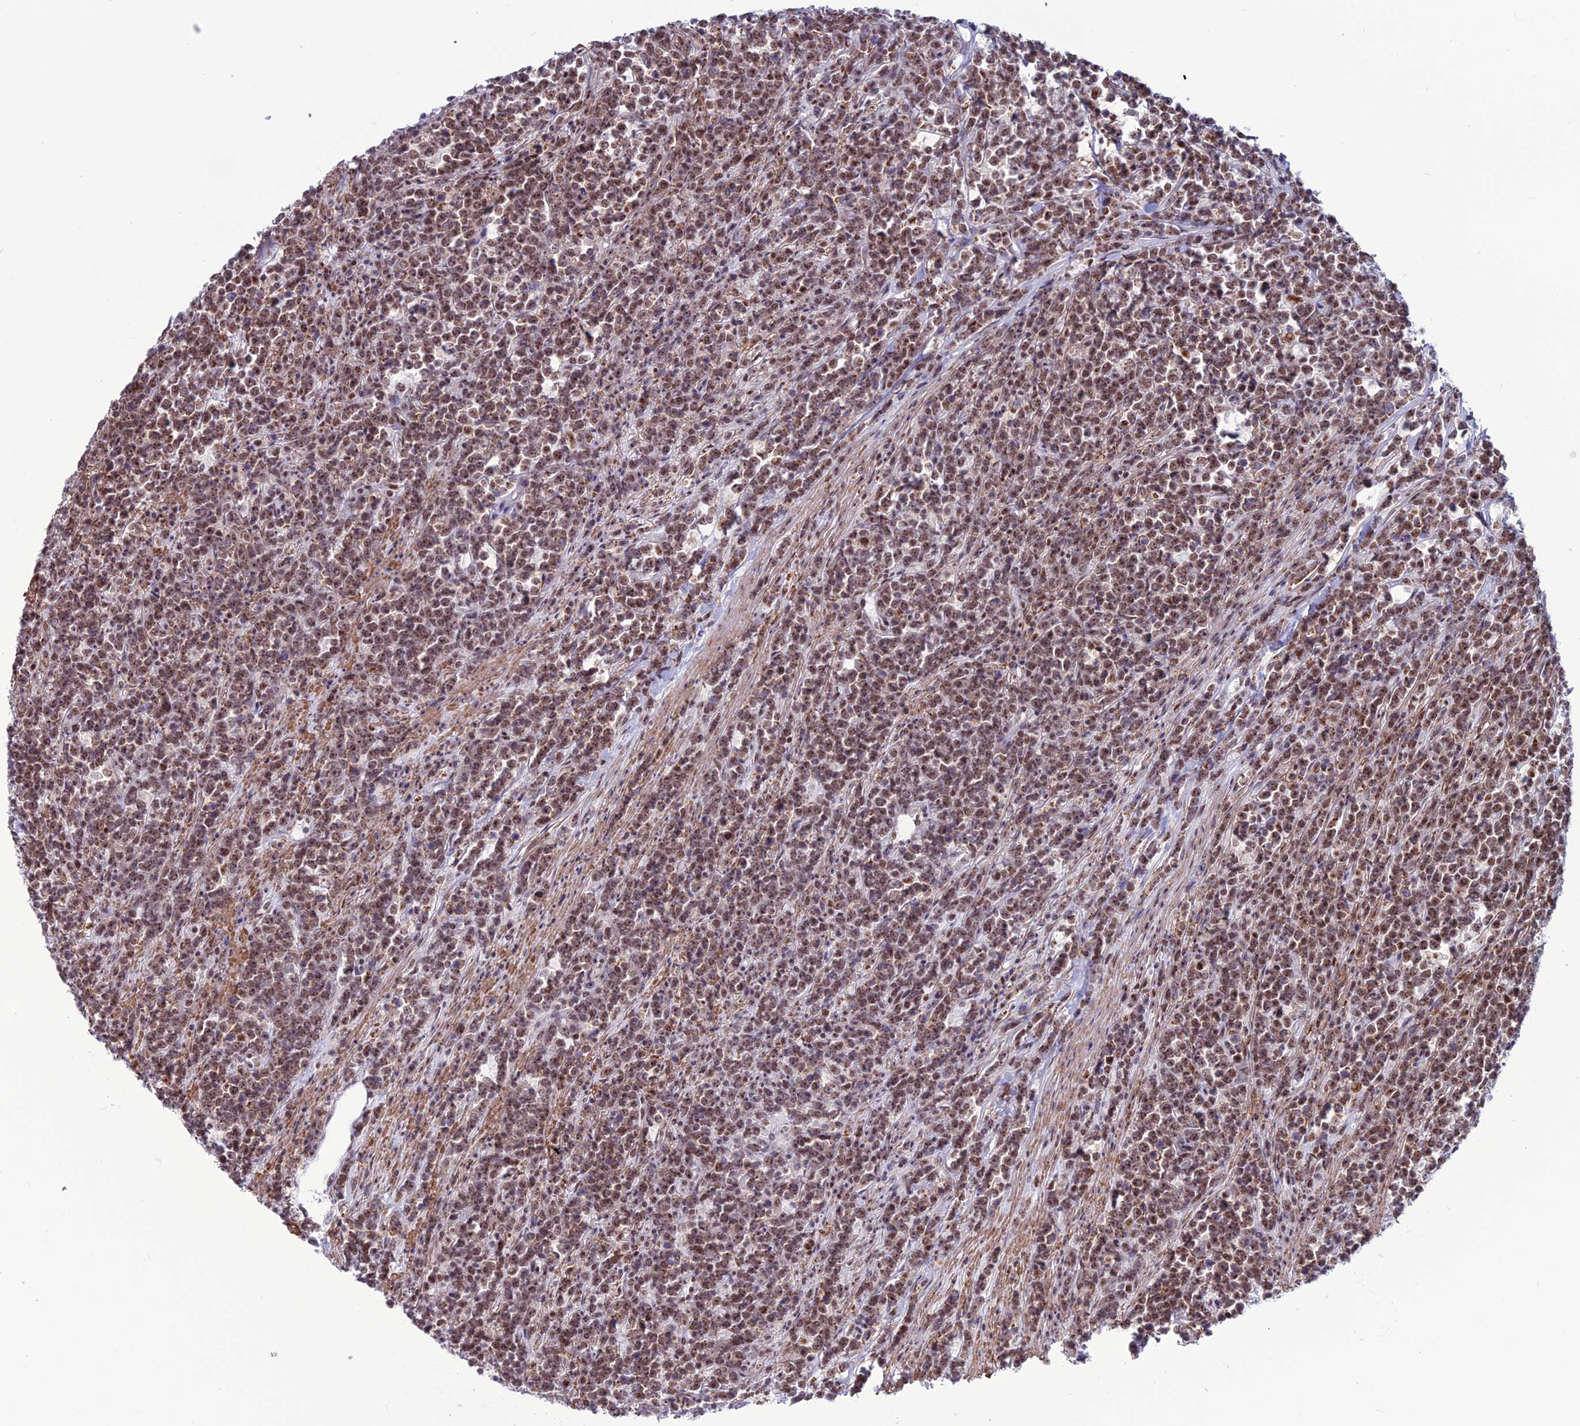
{"staining": {"intensity": "moderate", "quantity": ">75%", "location": "nuclear"}, "tissue": "lymphoma", "cell_type": "Tumor cells", "image_type": "cancer", "snomed": [{"axis": "morphology", "description": "Malignant lymphoma, non-Hodgkin's type, High grade"}, {"axis": "topography", "description": "Small intestine"}], "caption": "Protein expression analysis of human malignant lymphoma, non-Hodgkin's type (high-grade) reveals moderate nuclear staining in approximately >75% of tumor cells.", "gene": "U2AF1", "patient": {"sex": "male", "age": 8}}